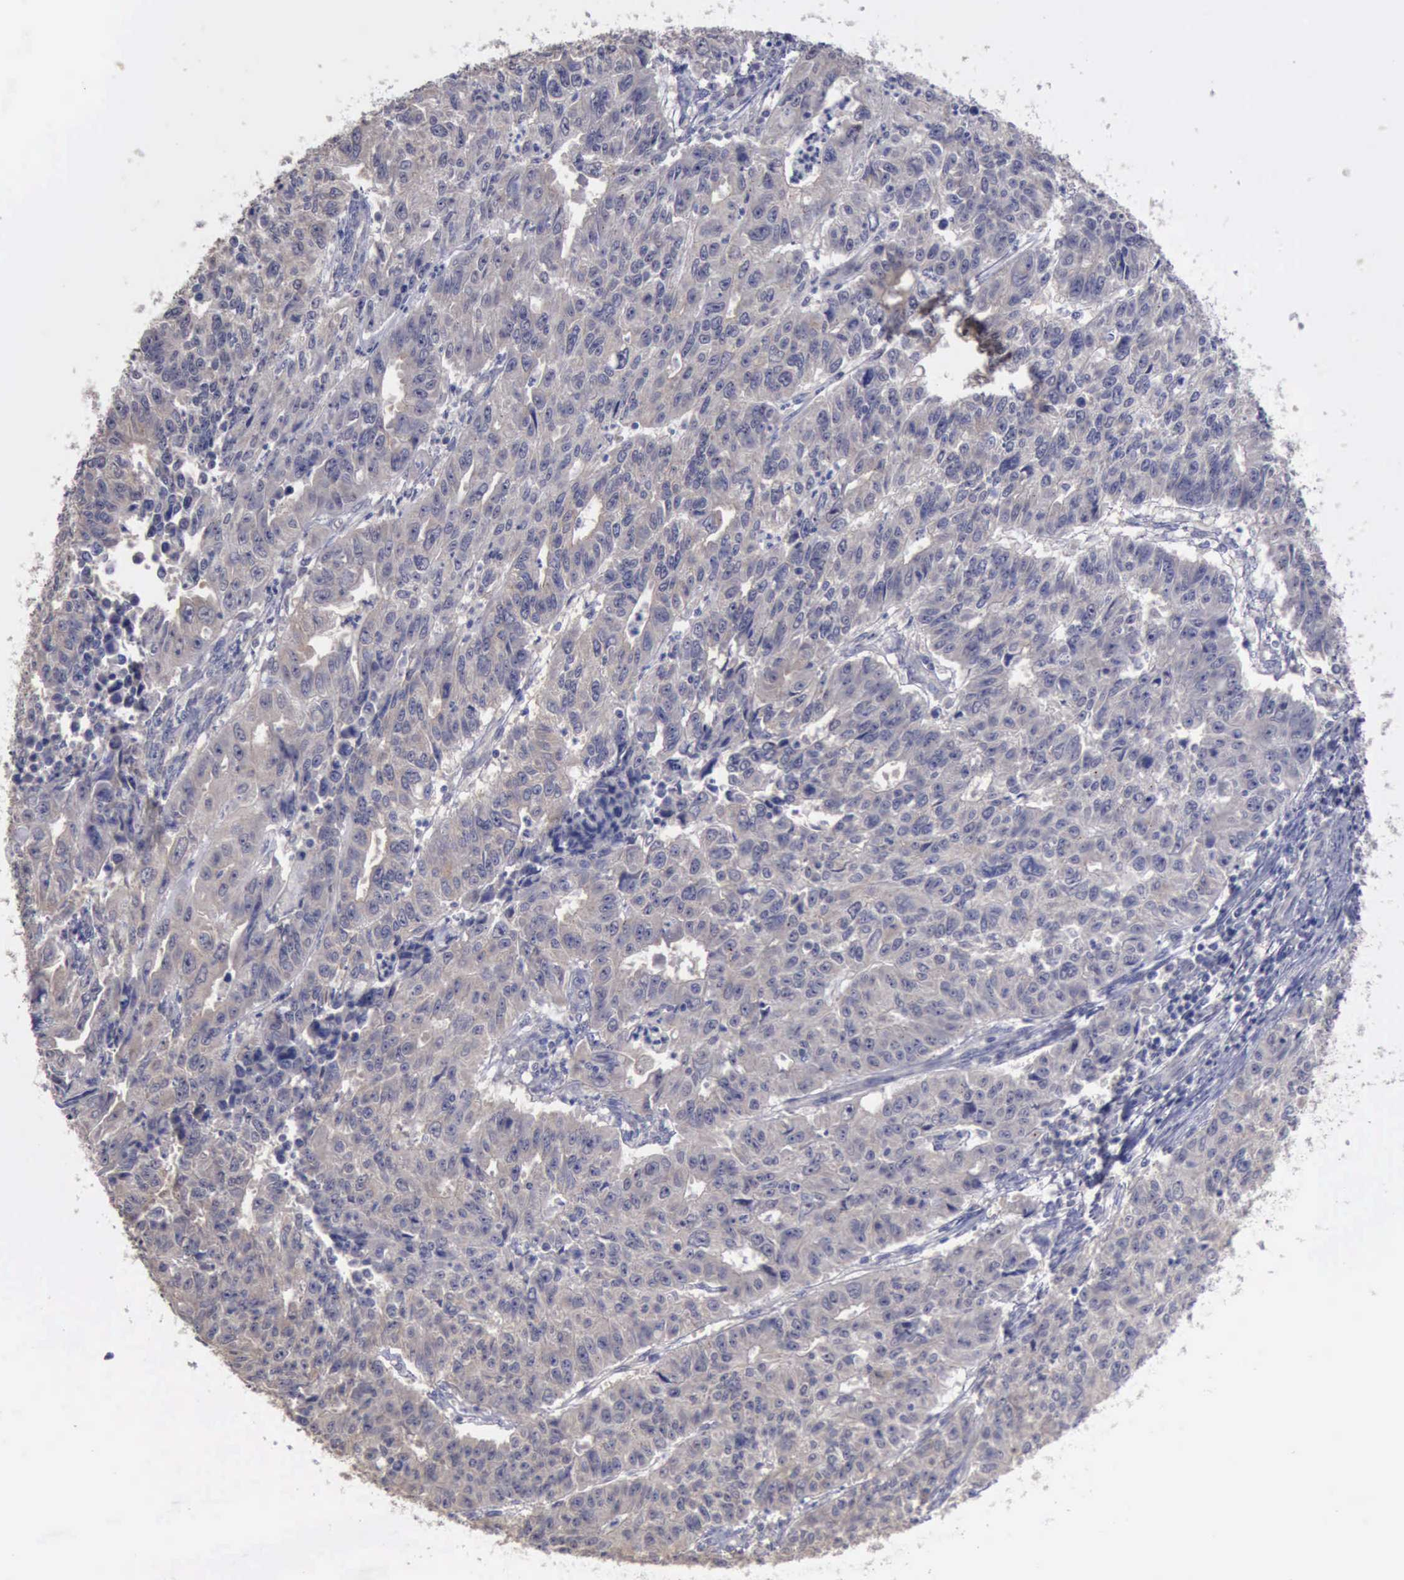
{"staining": {"intensity": "negative", "quantity": "none", "location": "none"}, "tissue": "endometrial cancer", "cell_type": "Tumor cells", "image_type": "cancer", "snomed": [{"axis": "morphology", "description": "Adenocarcinoma, NOS"}, {"axis": "topography", "description": "Endometrium"}], "caption": "The histopathology image exhibits no staining of tumor cells in endometrial cancer. (Brightfield microscopy of DAB (3,3'-diaminobenzidine) immunohistochemistry (IHC) at high magnification).", "gene": "PHKA1", "patient": {"sex": "female", "age": 42}}